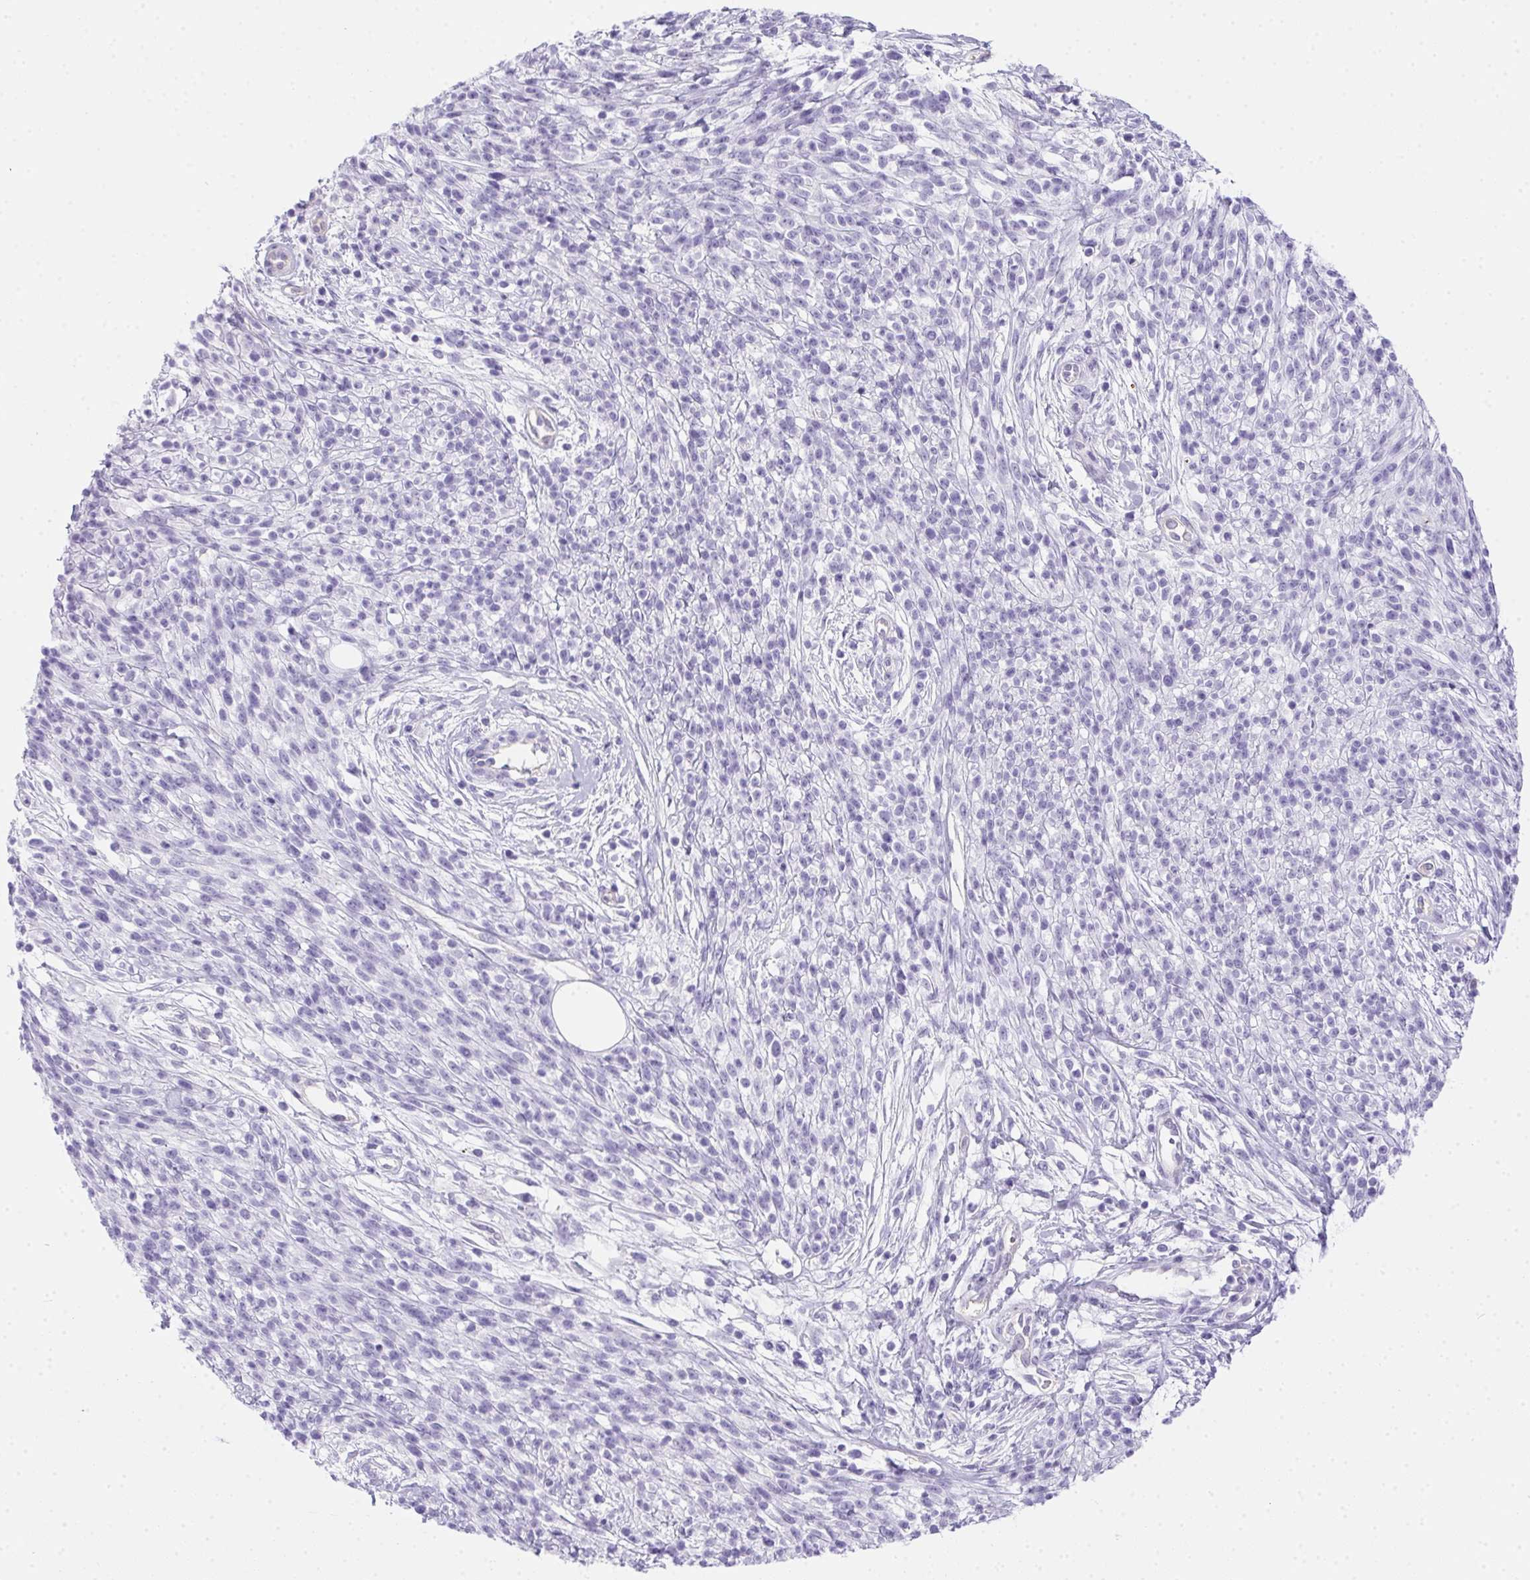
{"staining": {"intensity": "negative", "quantity": "none", "location": "none"}, "tissue": "melanoma", "cell_type": "Tumor cells", "image_type": "cancer", "snomed": [{"axis": "morphology", "description": "Malignant melanoma, NOS"}, {"axis": "topography", "description": "Skin"}, {"axis": "topography", "description": "Skin of trunk"}], "caption": "The image demonstrates no staining of tumor cells in malignant melanoma.", "gene": "SPACA5B", "patient": {"sex": "male", "age": 74}}